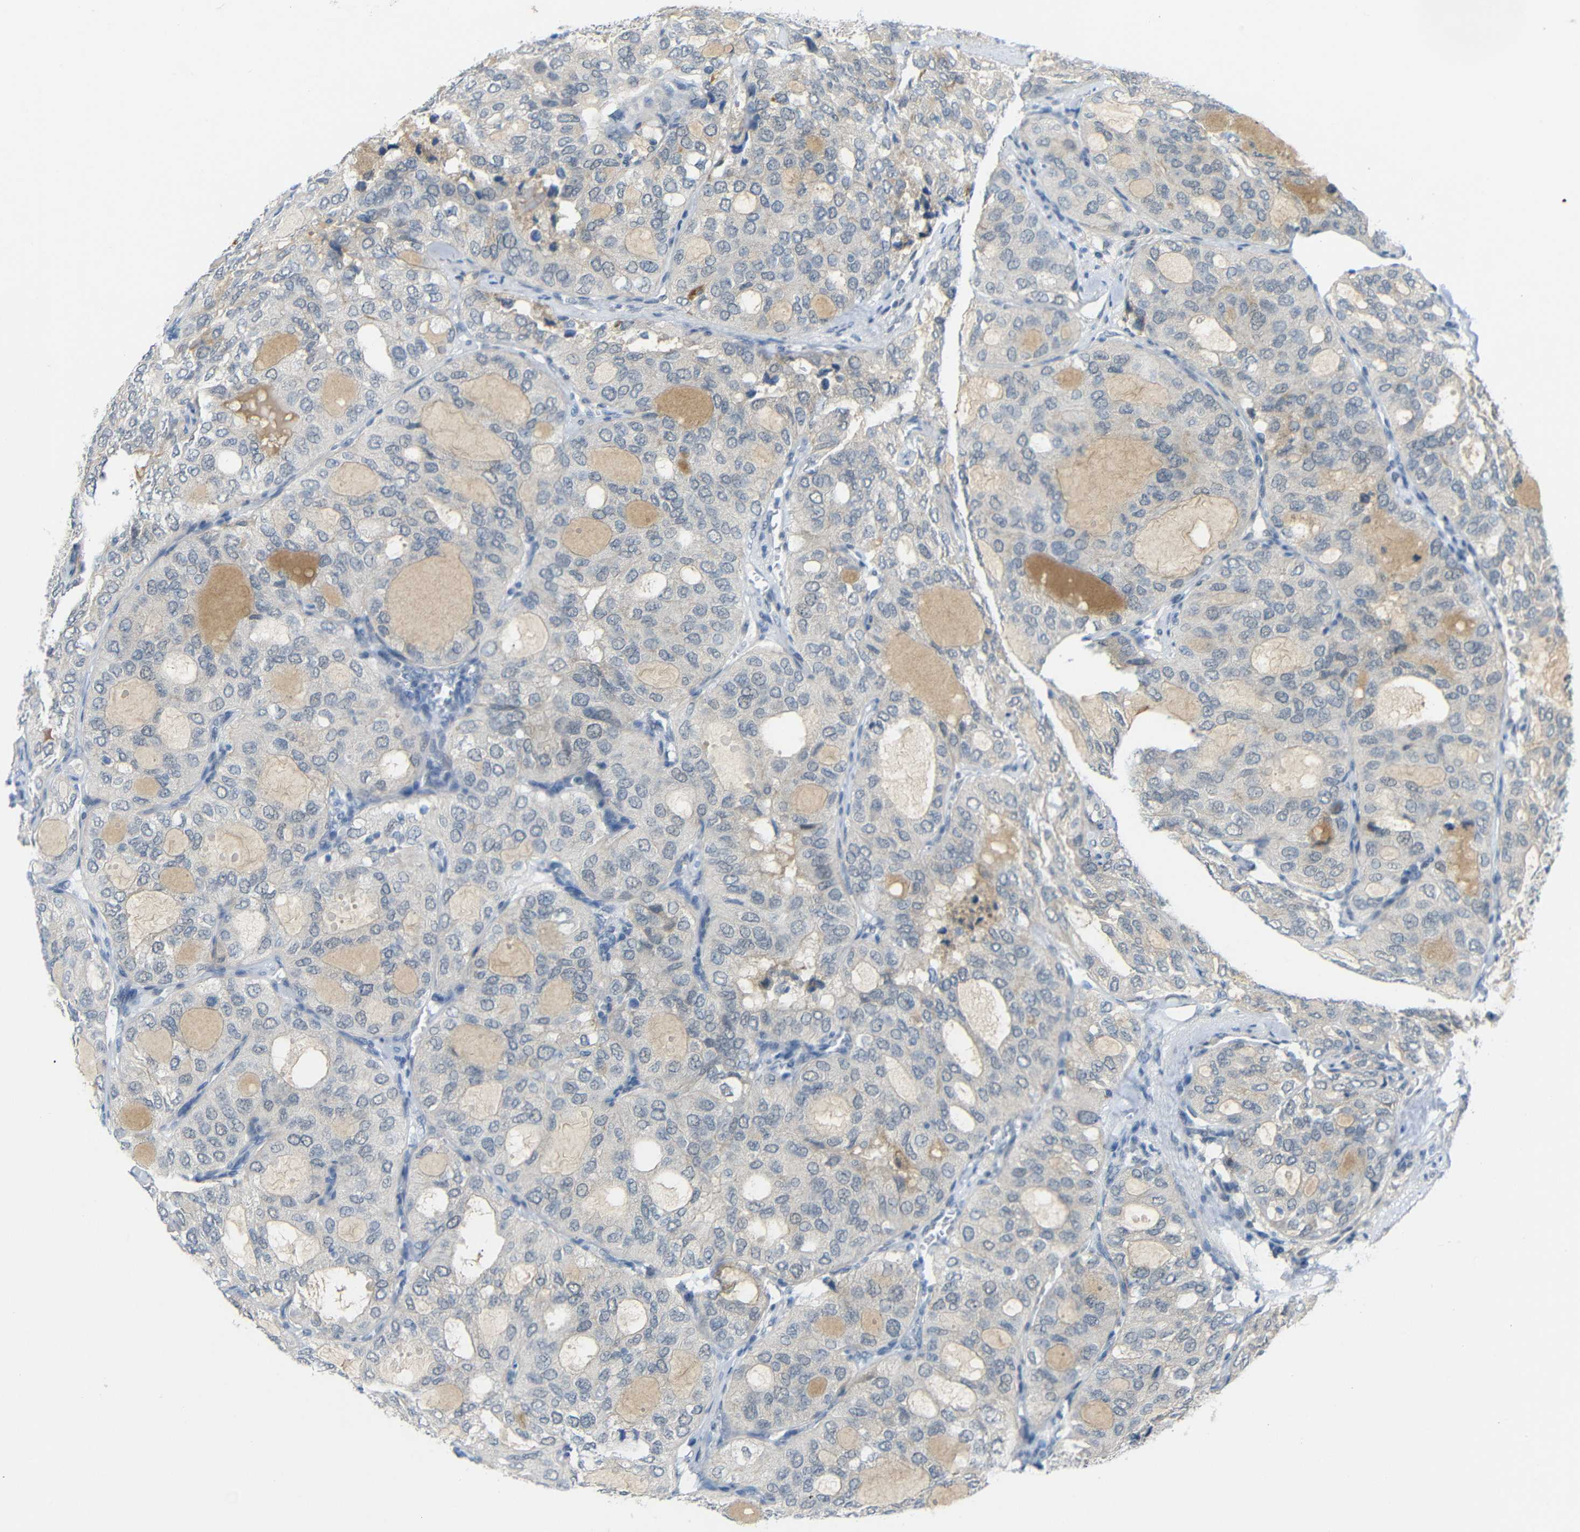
{"staining": {"intensity": "negative", "quantity": "none", "location": "none"}, "tissue": "thyroid cancer", "cell_type": "Tumor cells", "image_type": "cancer", "snomed": [{"axis": "morphology", "description": "Follicular adenoma carcinoma, NOS"}, {"axis": "topography", "description": "Thyroid gland"}], "caption": "Immunohistochemistry (IHC) histopathology image of human thyroid cancer (follicular adenoma carcinoma) stained for a protein (brown), which demonstrates no staining in tumor cells. (Immunohistochemistry, brightfield microscopy, high magnification).", "gene": "GPR158", "patient": {"sex": "male", "age": 75}}